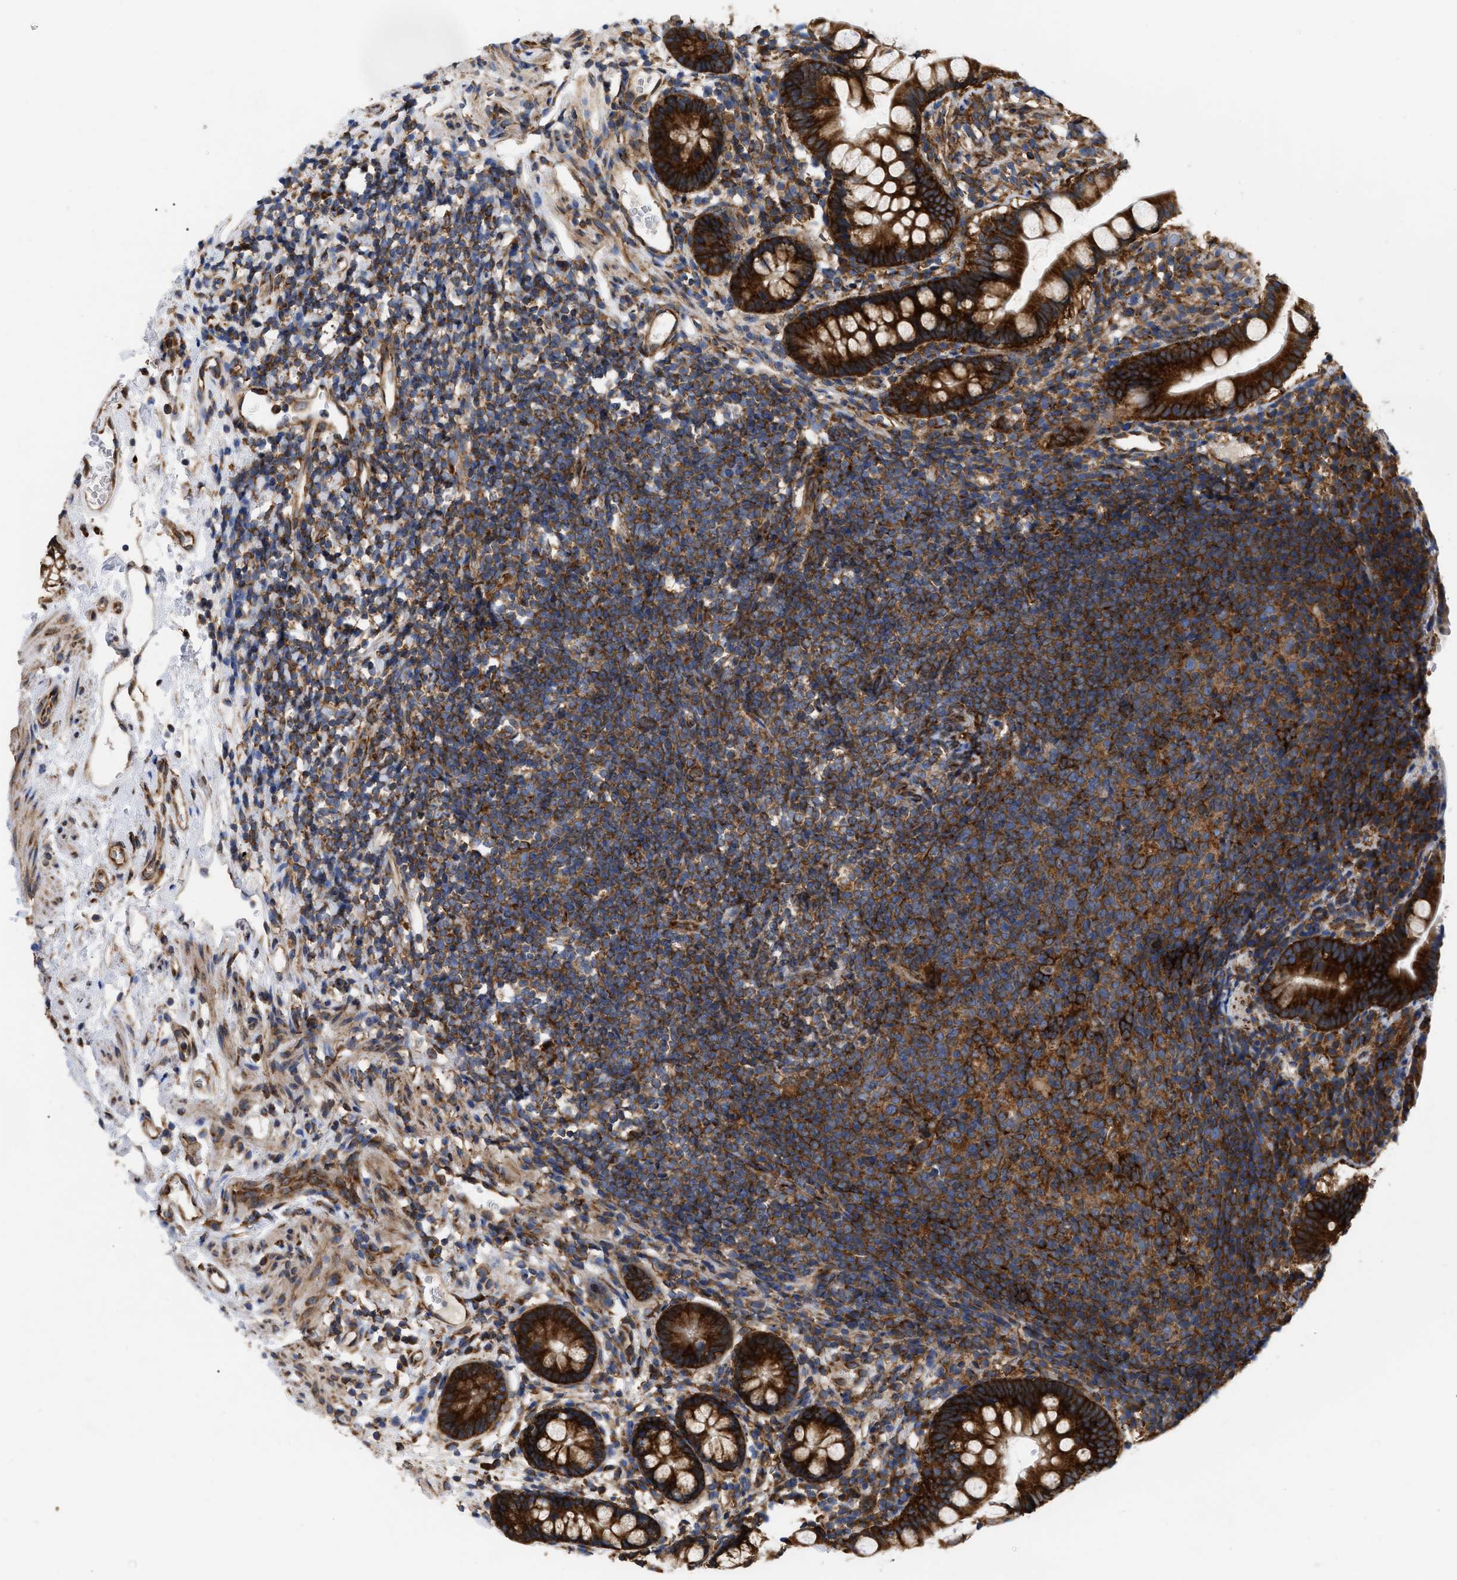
{"staining": {"intensity": "strong", "quantity": ">75%", "location": "cytoplasmic/membranous"}, "tissue": "small intestine", "cell_type": "Glandular cells", "image_type": "normal", "snomed": [{"axis": "morphology", "description": "Normal tissue, NOS"}, {"axis": "topography", "description": "Small intestine"}], "caption": "The immunohistochemical stain labels strong cytoplasmic/membranous expression in glandular cells of unremarkable small intestine.", "gene": "FAM120A", "patient": {"sex": "female", "age": 84}}